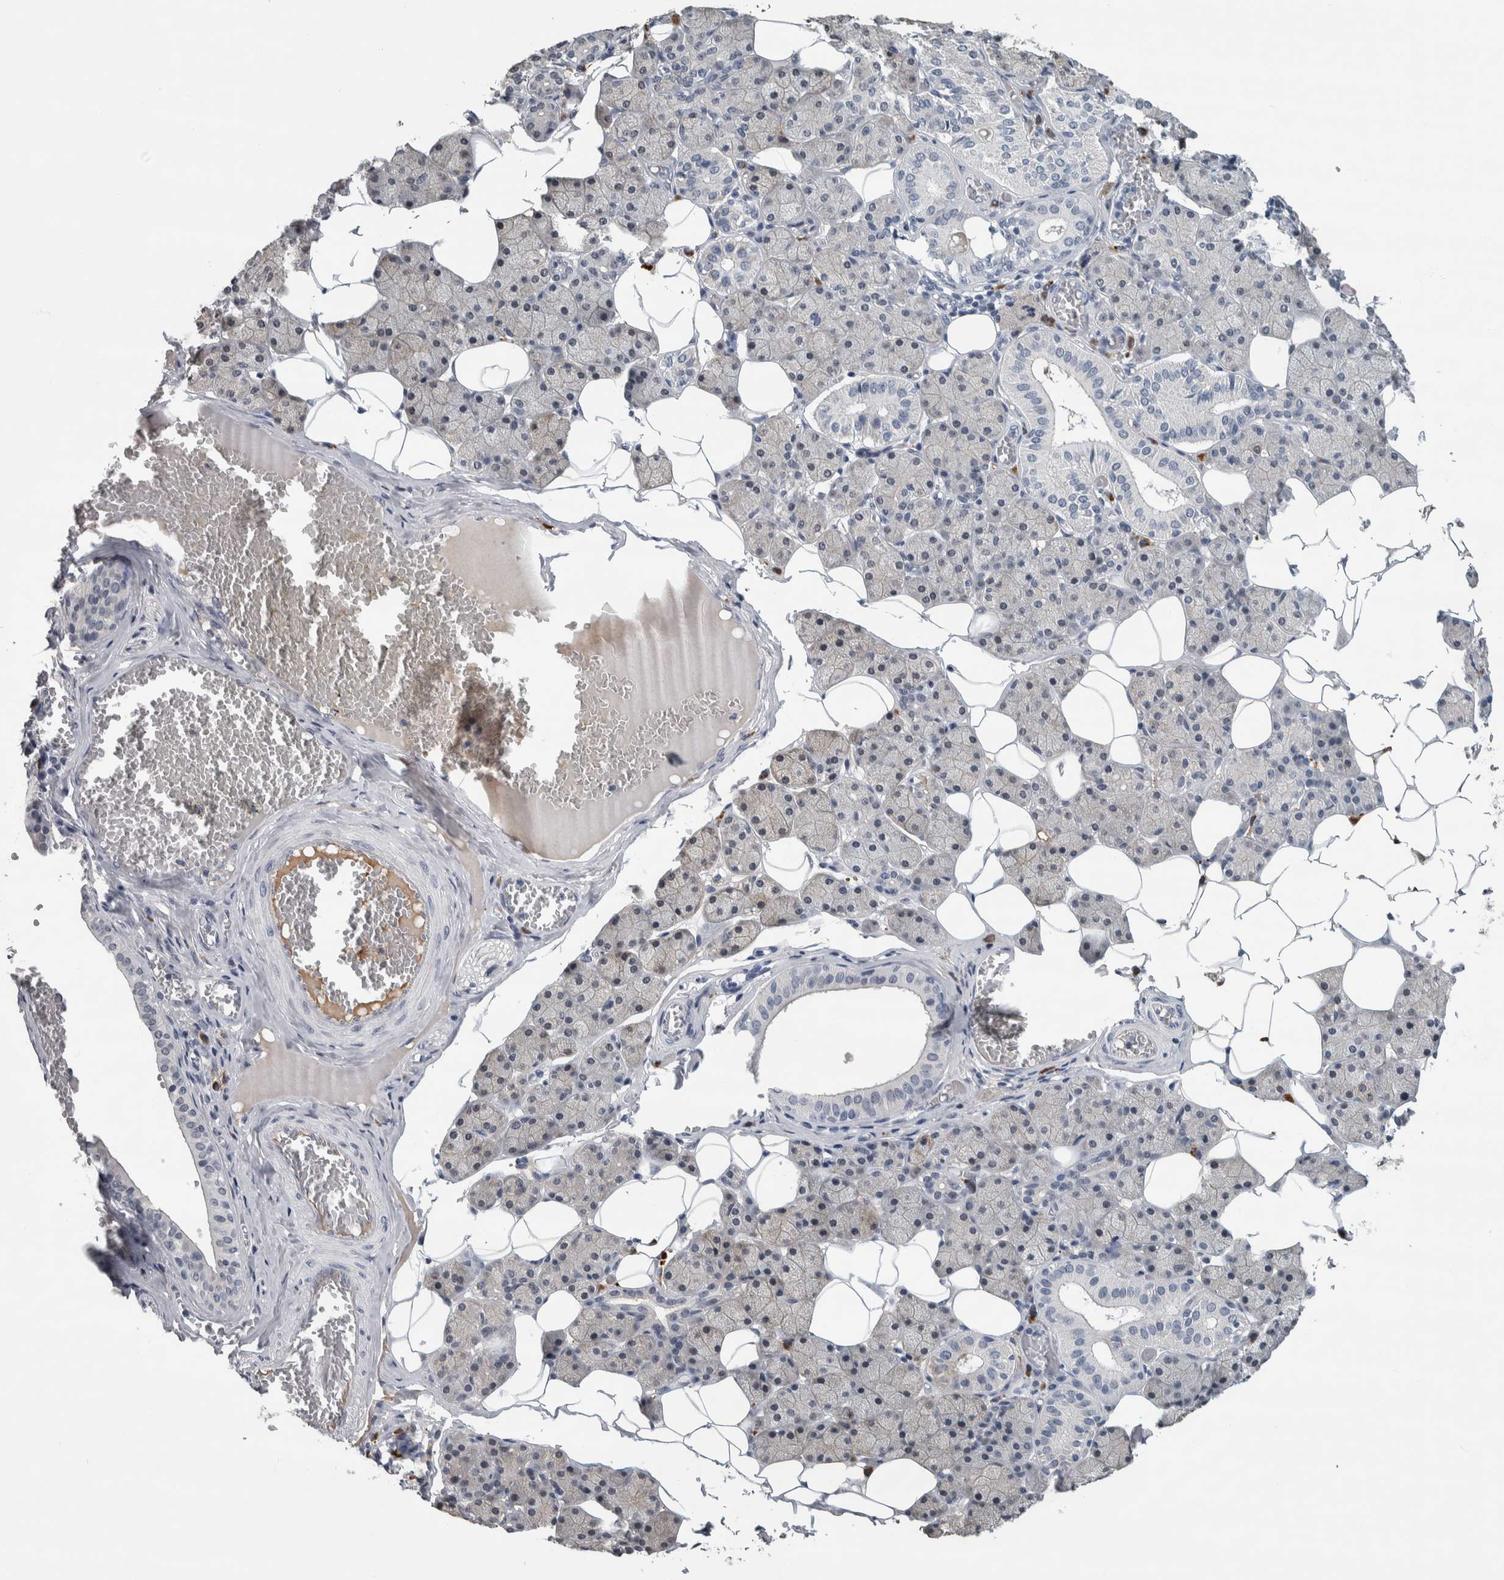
{"staining": {"intensity": "negative", "quantity": "none", "location": "none"}, "tissue": "salivary gland", "cell_type": "Glandular cells", "image_type": "normal", "snomed": [{"axis": "morphology", "description": "Normal tissue, NOS"}, {"axis": "topography", "description": "Salivary gland"}], "caption": "Image shows no protein staining in glandular cells of normal salivary gland. Brightfield microscopy of IHC stained with DAB (3,3'-diaminobenzidine) (brown) and hematoxylin (blue), captured at high magnification.", "gene": "CAVIN4", "patient": {"sex": "female", "age": 33}}